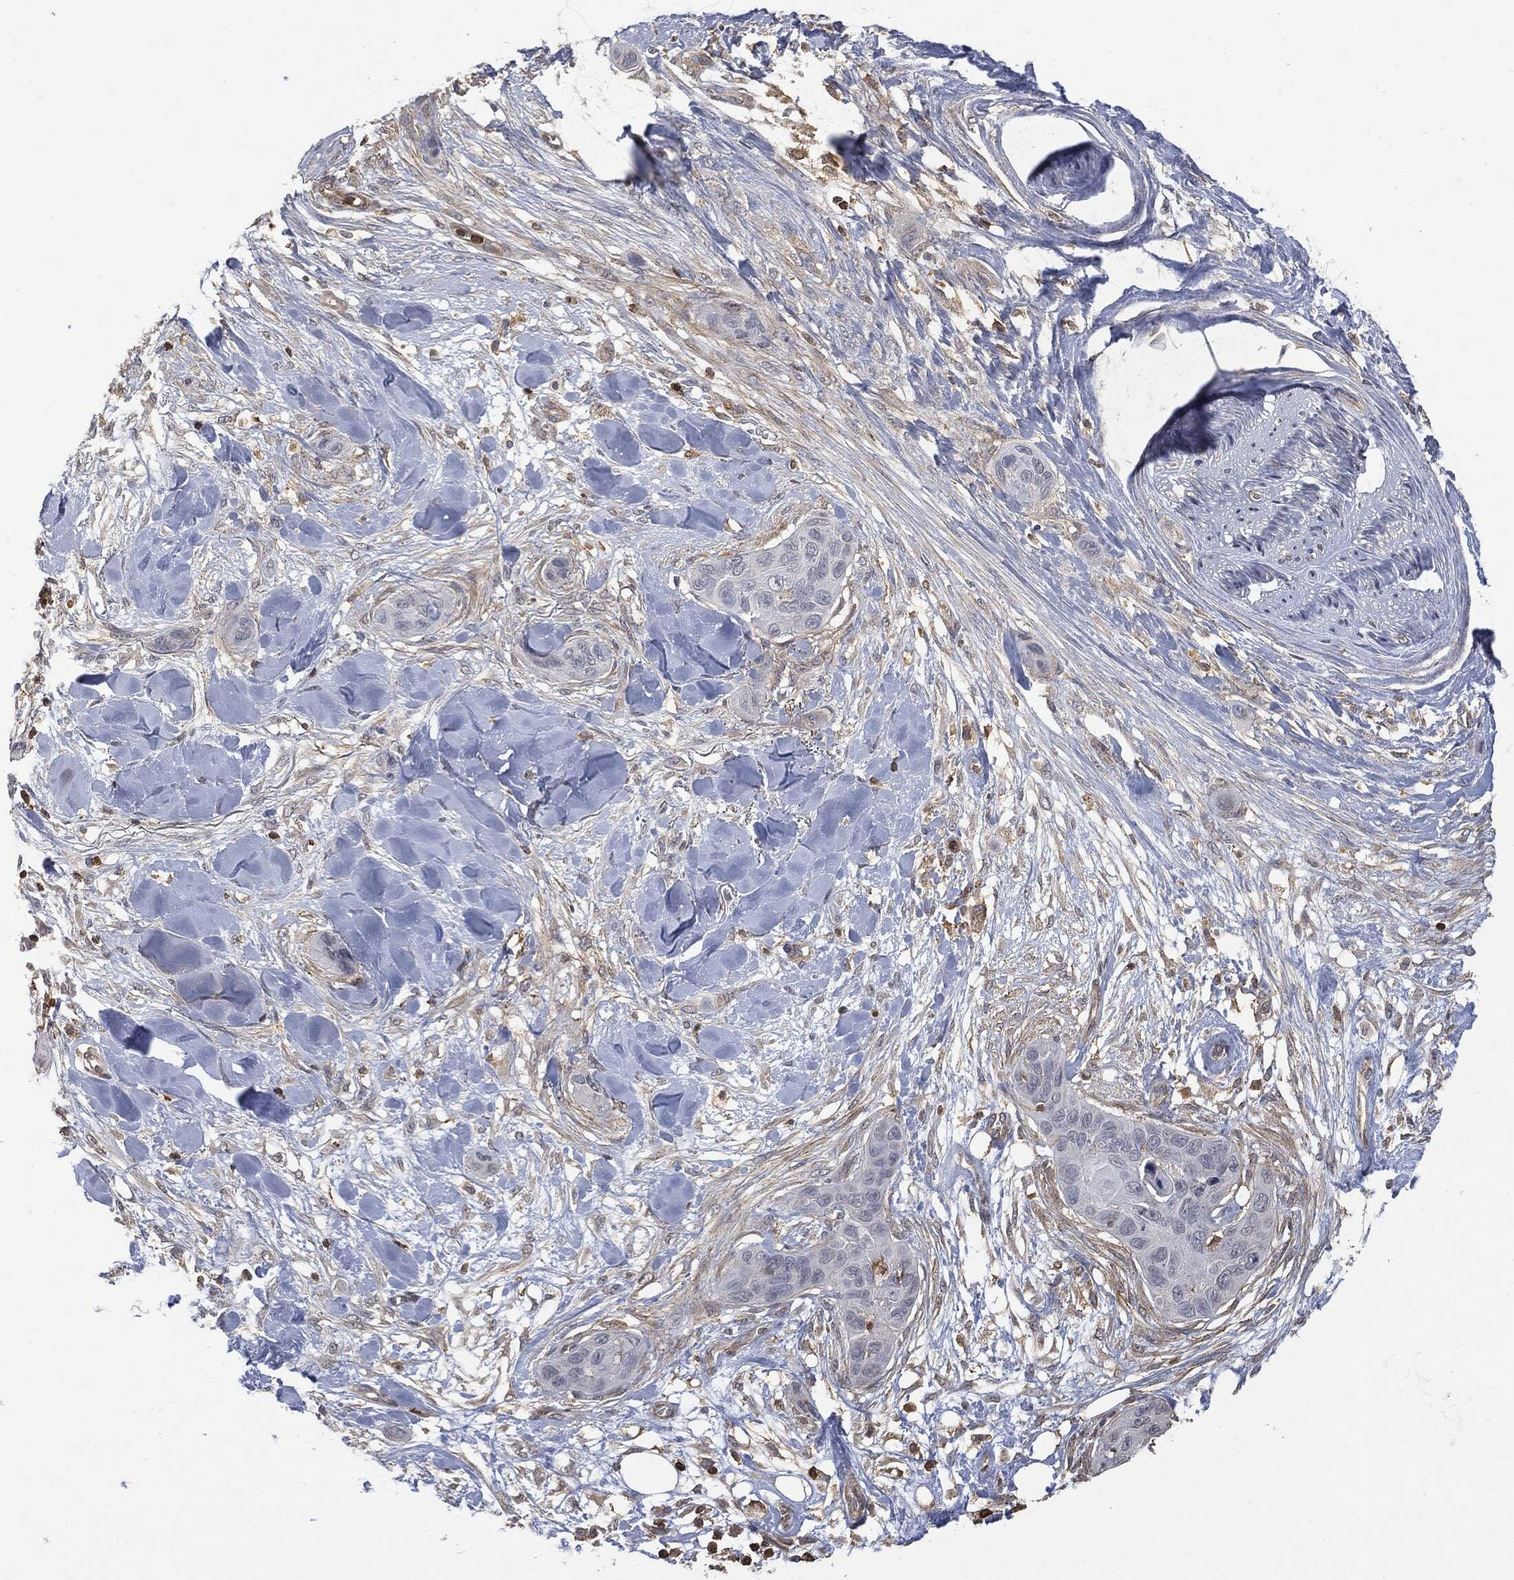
{"staining": {"intensity": "negative", "quantity": "none", "location": "none"}, "tissue": "skin cancer", "cell_type": "Tumor cells", "image_type": "cancer", "snomed": [{"axis": "morphology", "description": "Squamous cell carcinoma, NOS"}, {"axis": "topography", "description": "Skin"}], "caption": "Tumor cells are negative for protein expression in human squamous cell carcinoma (skin).", "gene": "PSMB10", "patient": {"sex": "male", "age": 78}}